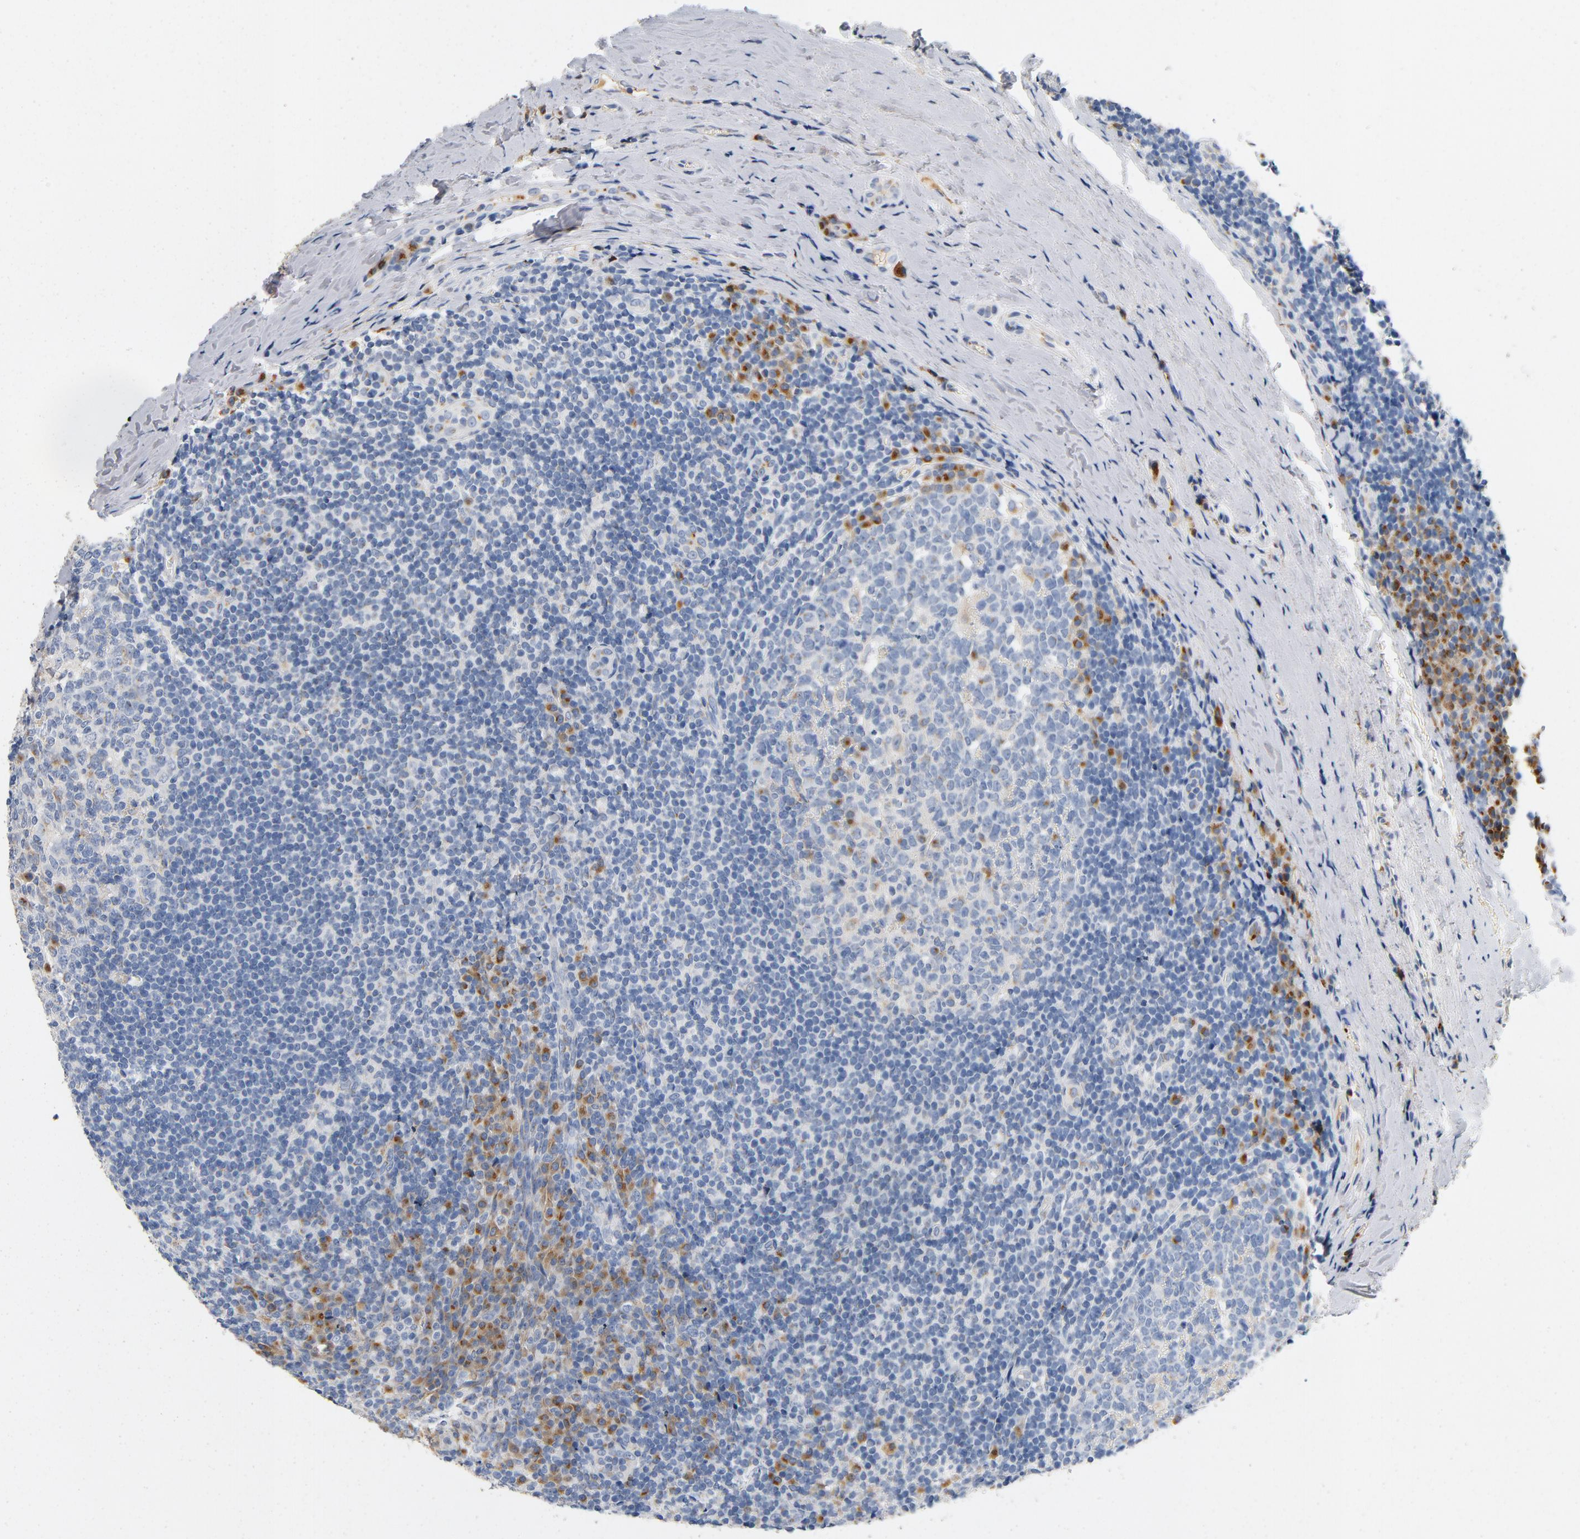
{"staining": {"intensity": "moderate", "quantity": "<25%", "location": "cytoplasmic/membranous"}, "tissue": "tonsil", "cell_type": "Germinal center cells", "image_type": "normal", "snomed": [{"axis": "morphology", "description": "Normal tissue, NOS"}, {"axis": "topography", "description": "Tonsil"}], "caption": "A brown stain highlights moderate cytoplasmic/membranous positivity of a protein in germinal center cells of unremarkable tonsil. (Stains: DAB (3,3'-diaminobenzidine) in brown, nuclei in blue, Microscopy: brightfield microscopy at high magnification).", "gene": "LMAN2", "patient": {"sex": "male", "age": 31}}